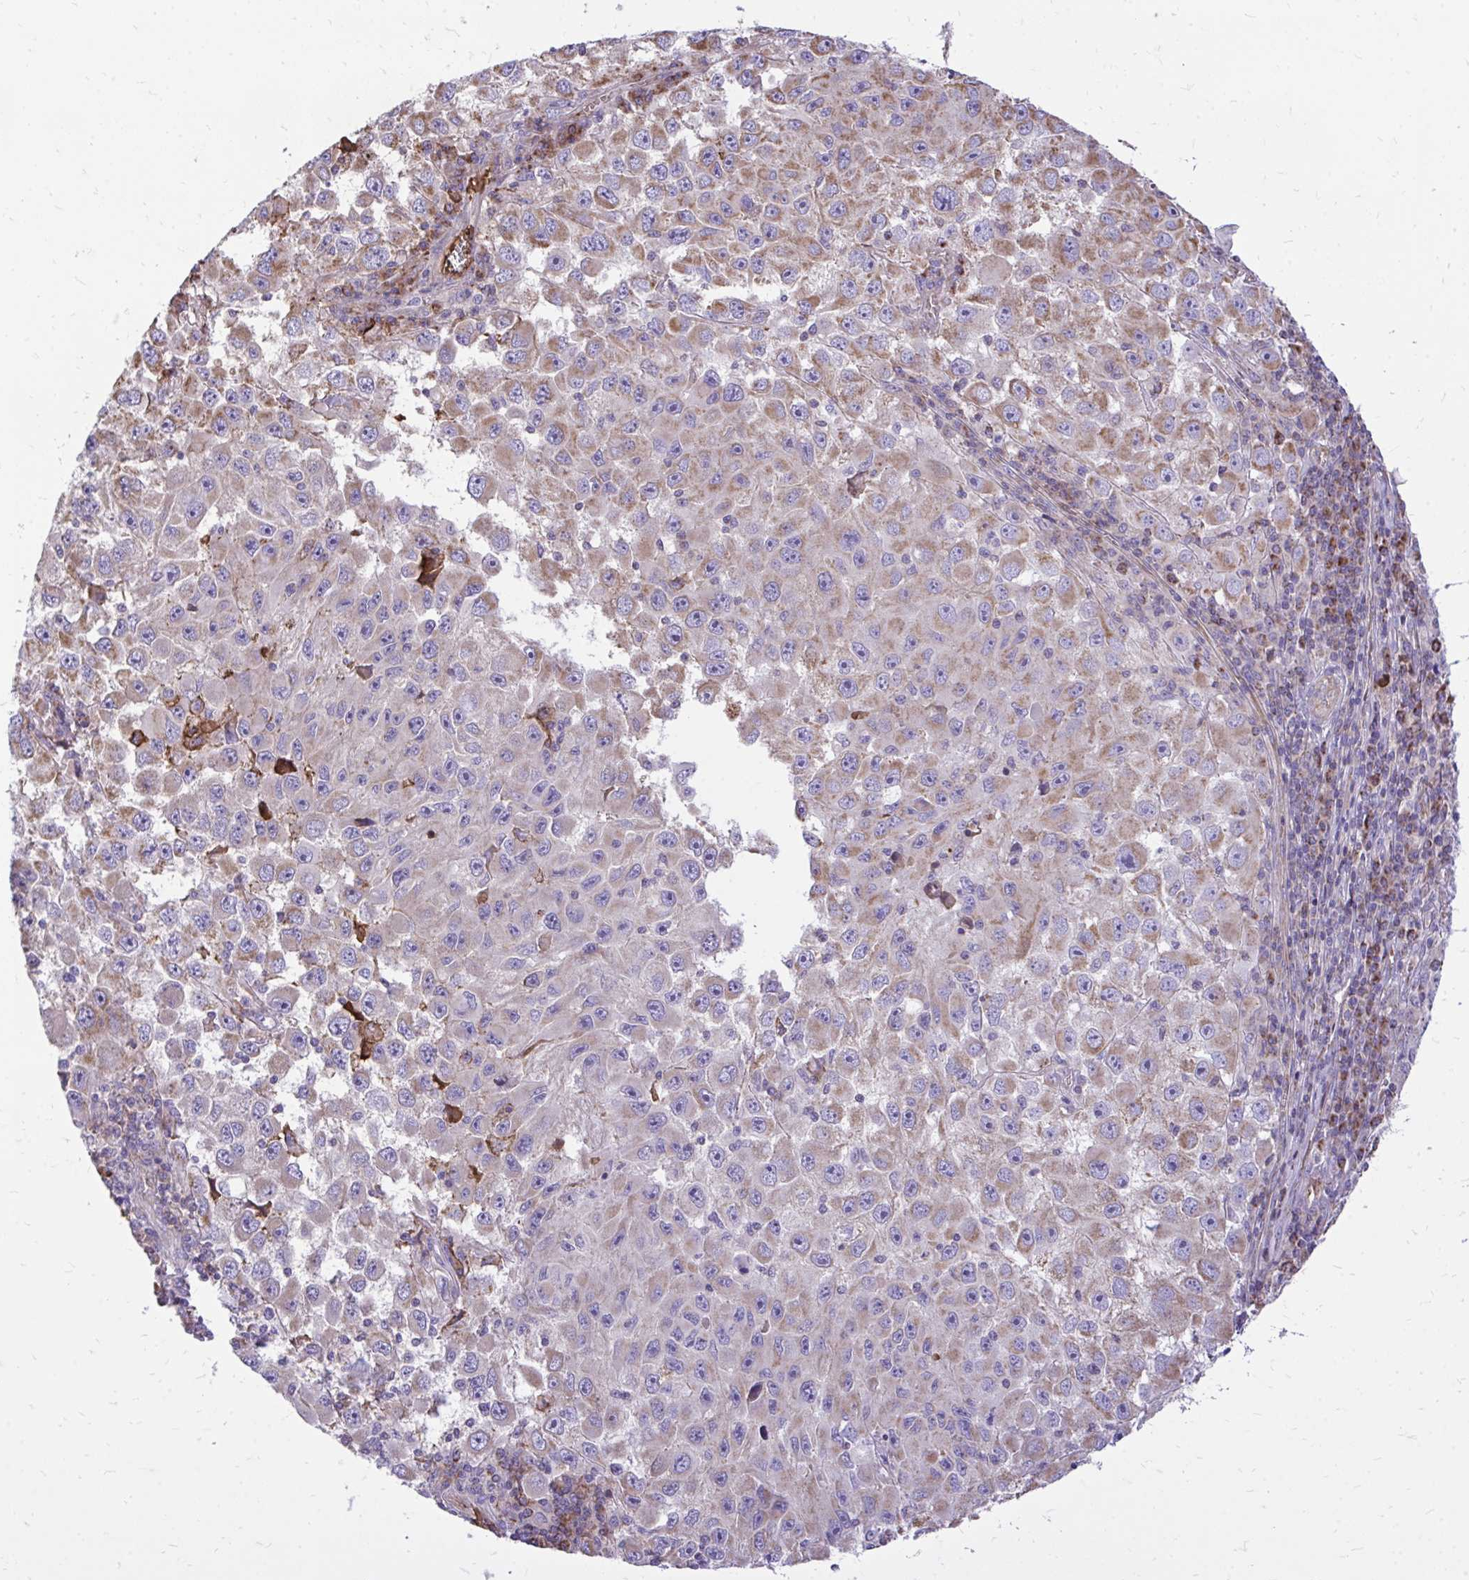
{"staining": {"intensity": "moderate", "quantity": "25%-75%", "location": "cytoplasmic/membranous"}, "tissue": "melanoma", "cell_type": "Tumor cells", "image_type": "cancer", "snomed": [{"axis": "morphology", "description": "Malignant melanoma, Metastatic site"}, {"axis": "topography", "description": "Lymph node"}], "caption": "This photomicrograph demonstrates malignant melanoma (metastatic site) stained with immunohistochemistry (IHC) to label a protein in brown. The cytoplasmic/membranous of tumor cells show moderate positivity for the protein. Nuclei are counter-stained blue.", "gene": "ATP13A2", "patient": {"sex": "female", "age": 67}}